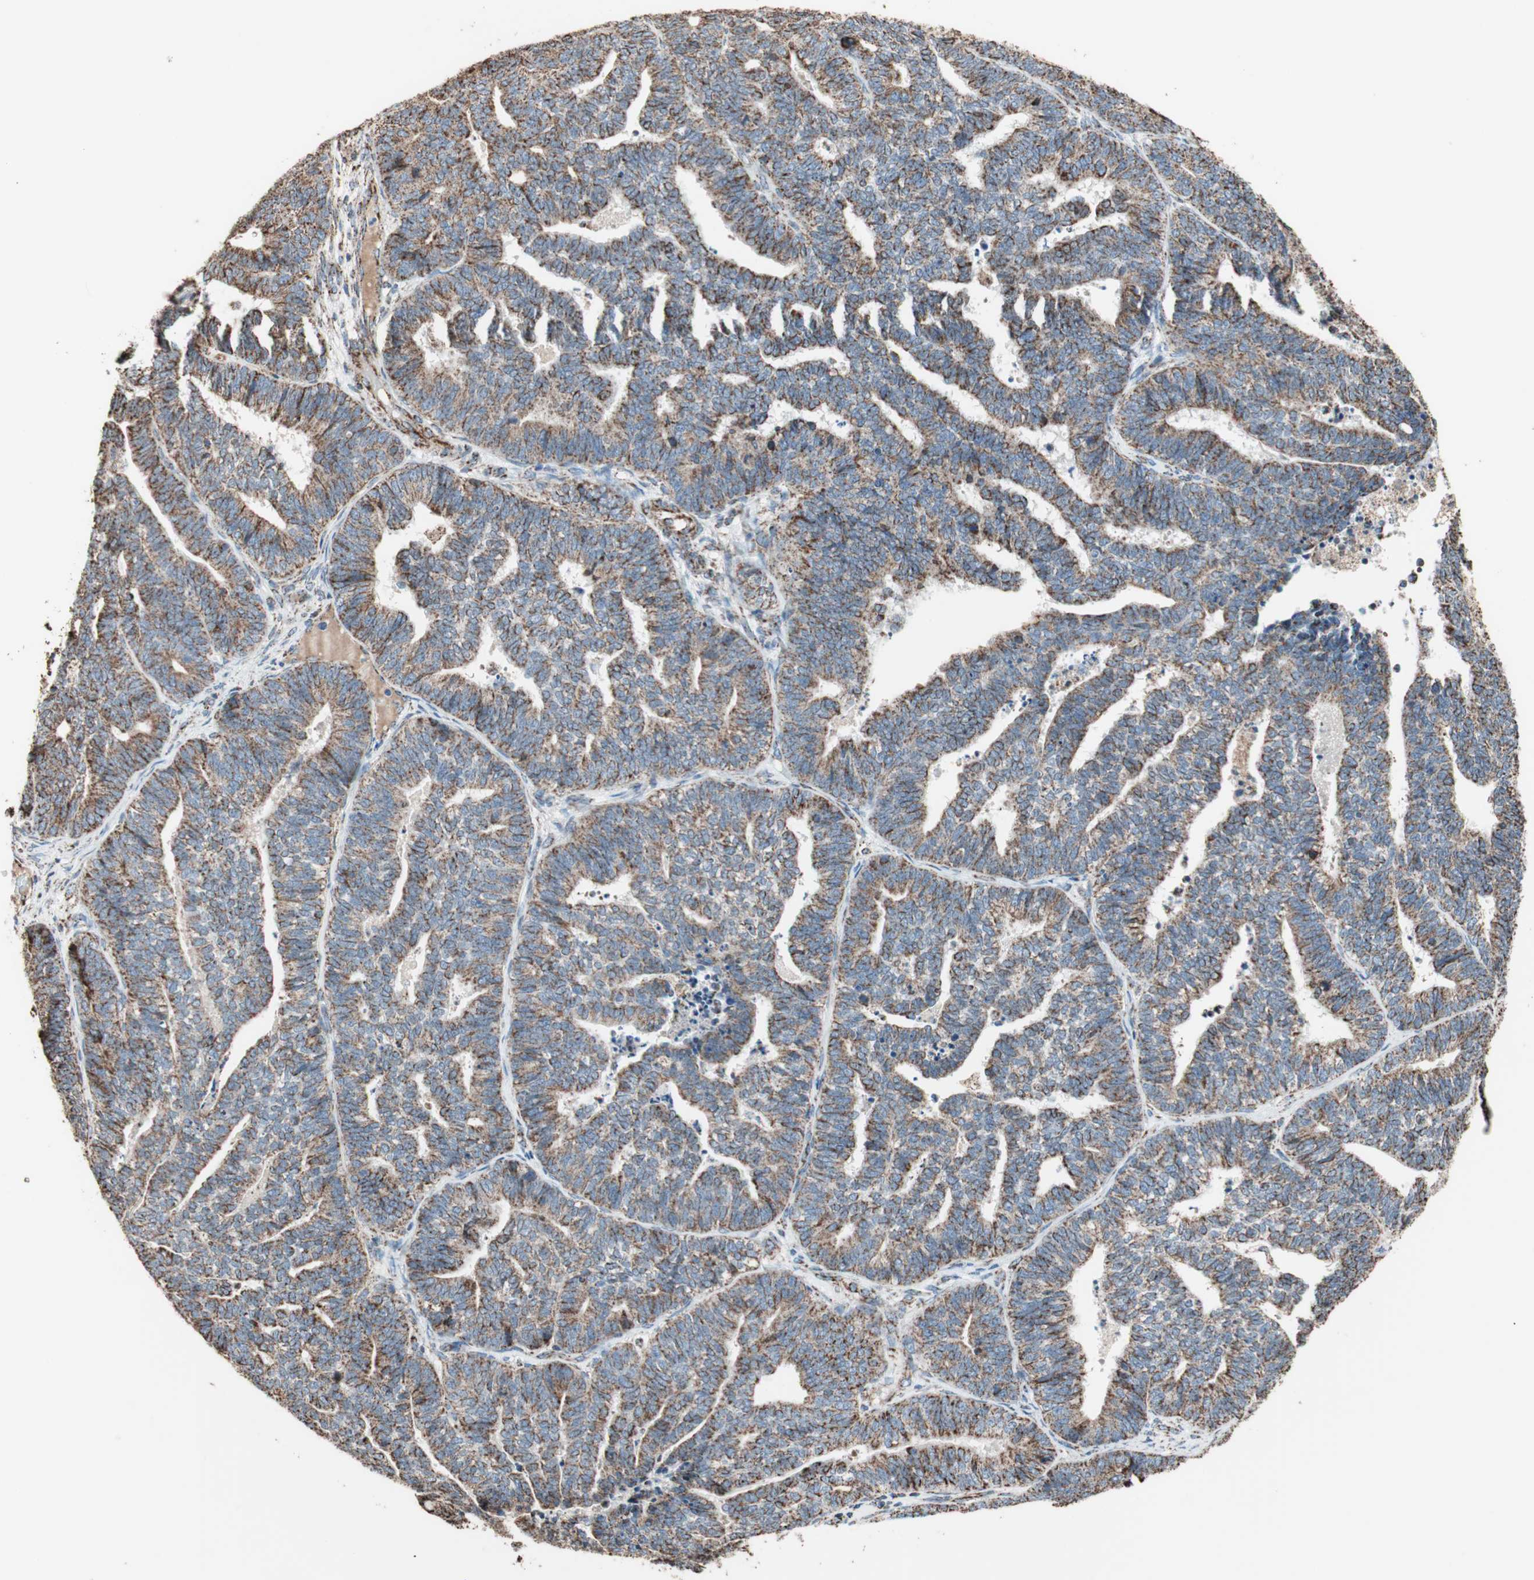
{"staining": {"intensity": "moderate", "quantity": ">75%", "location": "cytoplasmic/membranous"}, "tissue": "endometrial cancer", "cell_type": "Tumor cells", "image_type": "cancer", "snomed": [{"axis": "morphology", "description": "Adenocarcinoma, NOS"}, {"axis": "topography", "description": "Endometrium"}], "caption": "Tumor cells reveal medium levels of moderate cytoplasmic/membranous expression in approximately >75% of cells in human endometrial cancer.", "gene": "PCSK4", "patient": {"sex": "female", "age": 70}}